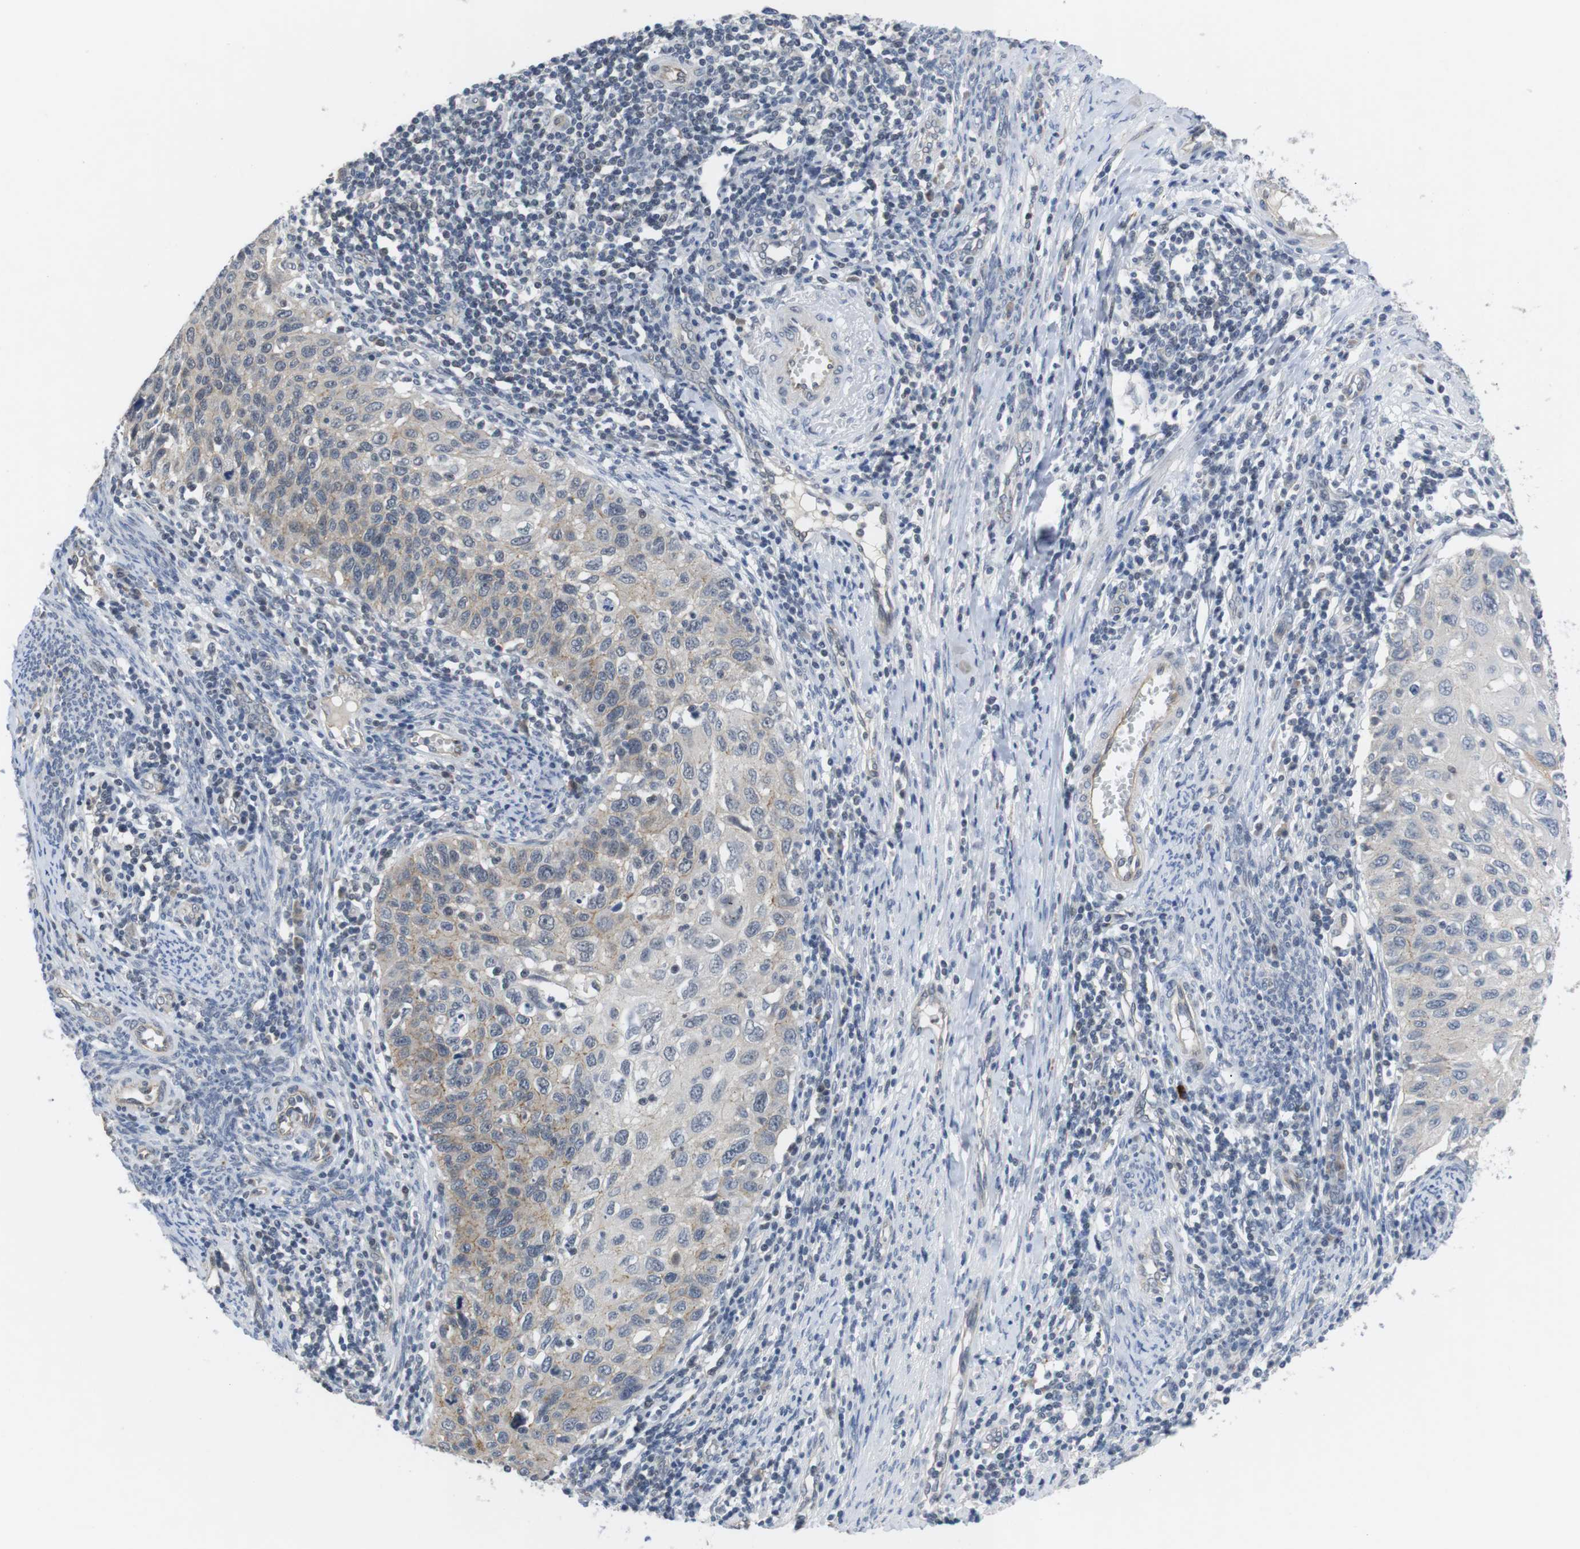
{"staining": {"intensity": "negative", "quantity": "none", "location": "none"}, "tissue": "cervical cancer", "cell_type": "Tumor cells", "image_type": "cancer", "snomed": [{"axis": "morphology", "description": "Squamous cell carcinoma, NOS"}, {"axis": "topography", "description": "Cervix"}], "caption": "Immunohistochemical staining of human cervical cancer exhibits no significant positivity in tumor cells. (Brightfield microscopy of DAB (3,3'-diaminobenzidine) IHC at high magnification).", "gene": "NECTIN1", "patient": {"sex": "female", "age": 70}}